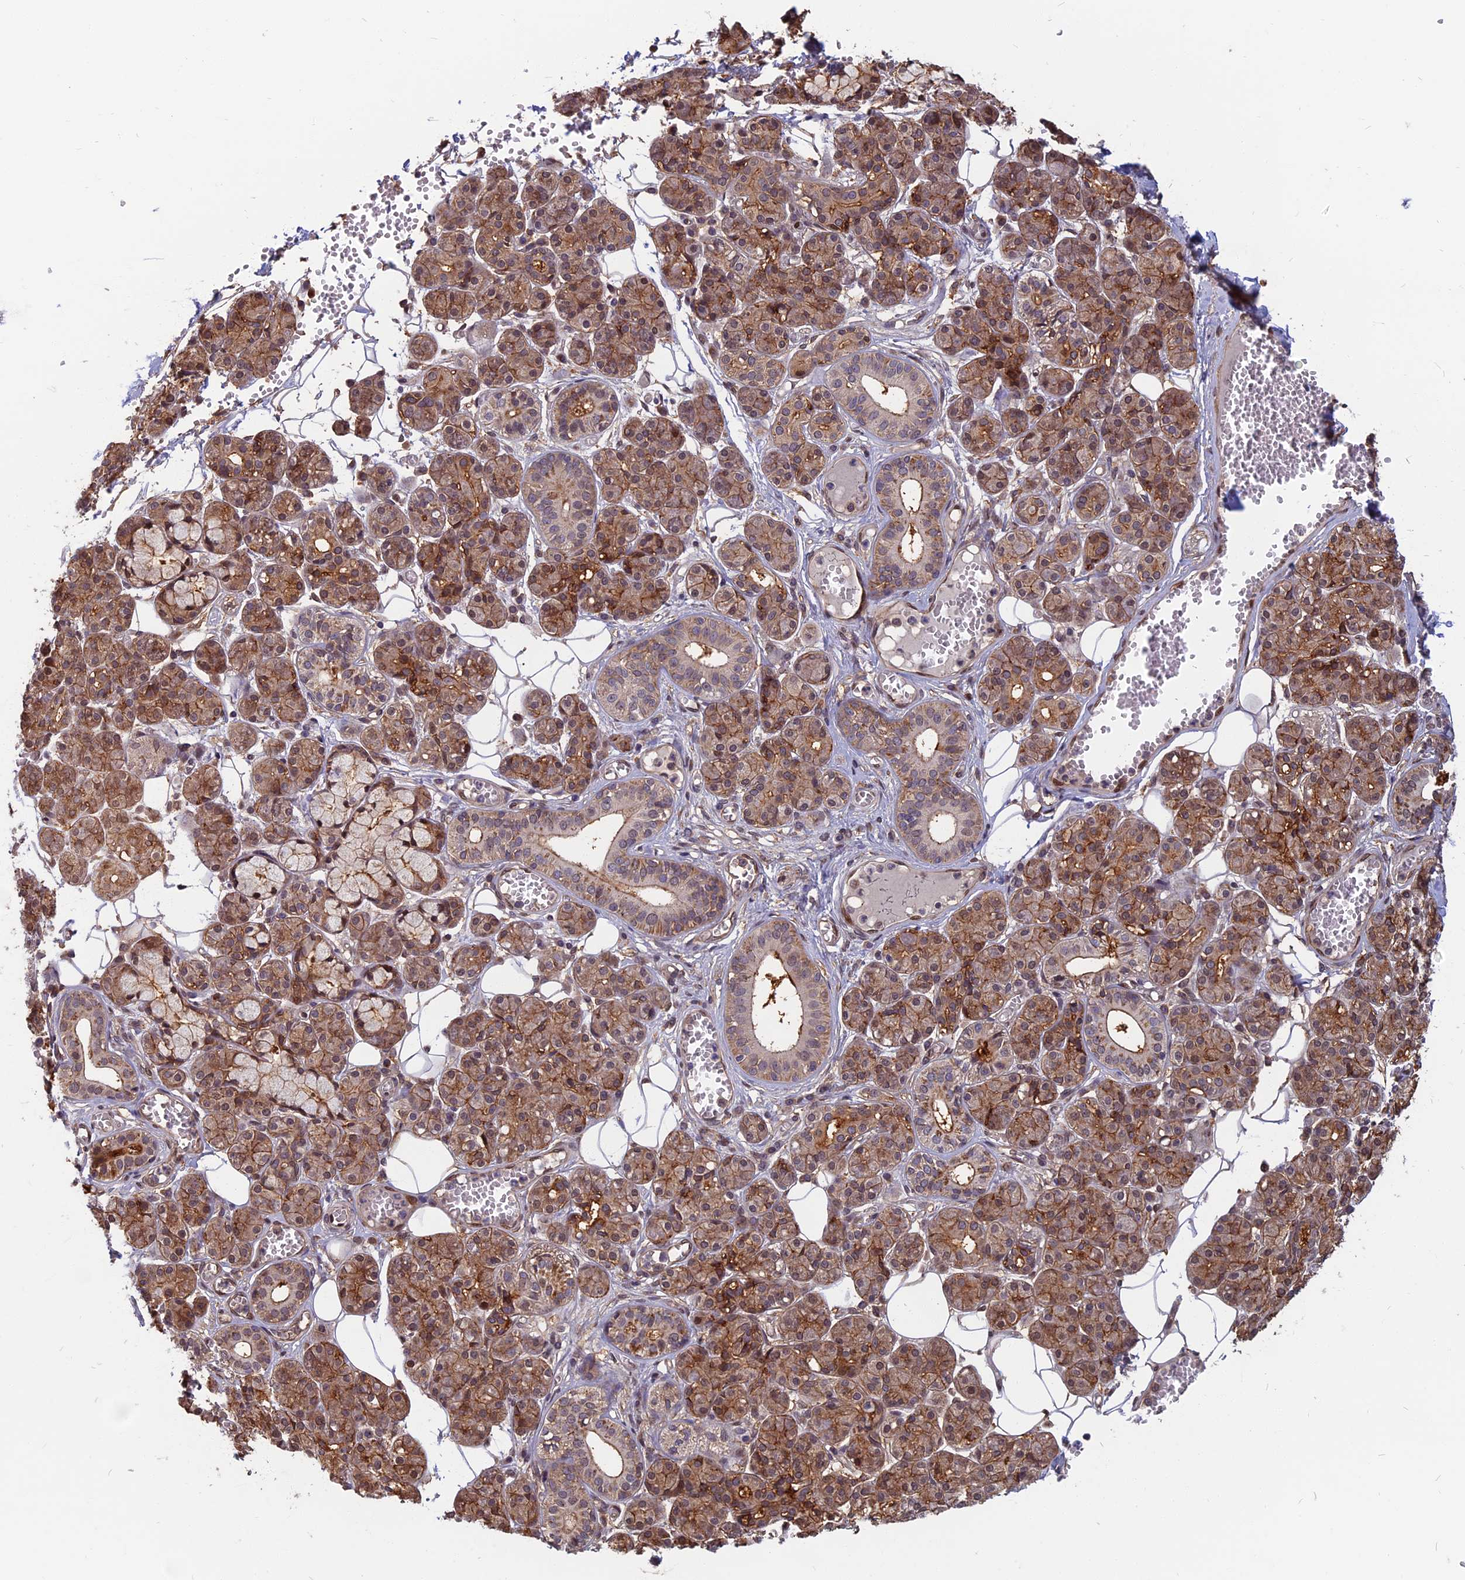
{"staining": {"intensity": "moderate", "quantity": ">75%", "location": "cytoplasmic/membranous,nuclear"}, "tissue": "salivary gland", "cell_type": "Glandular cells", "image_type": "normal", "snomed": [{"axis": "morphology", "description": "Normal tissue, NOS"}, {"axis": "topography", "description": "Salivary gland"}], "caption": "Salivary gland stained with immunohistochemistry (IHC) shows moderate cytoplasmic/membranous,nuclear staining in about >75% of glandular cells.", "gene": "SPG11", "patient": {"sex": "male", "age": 63}}